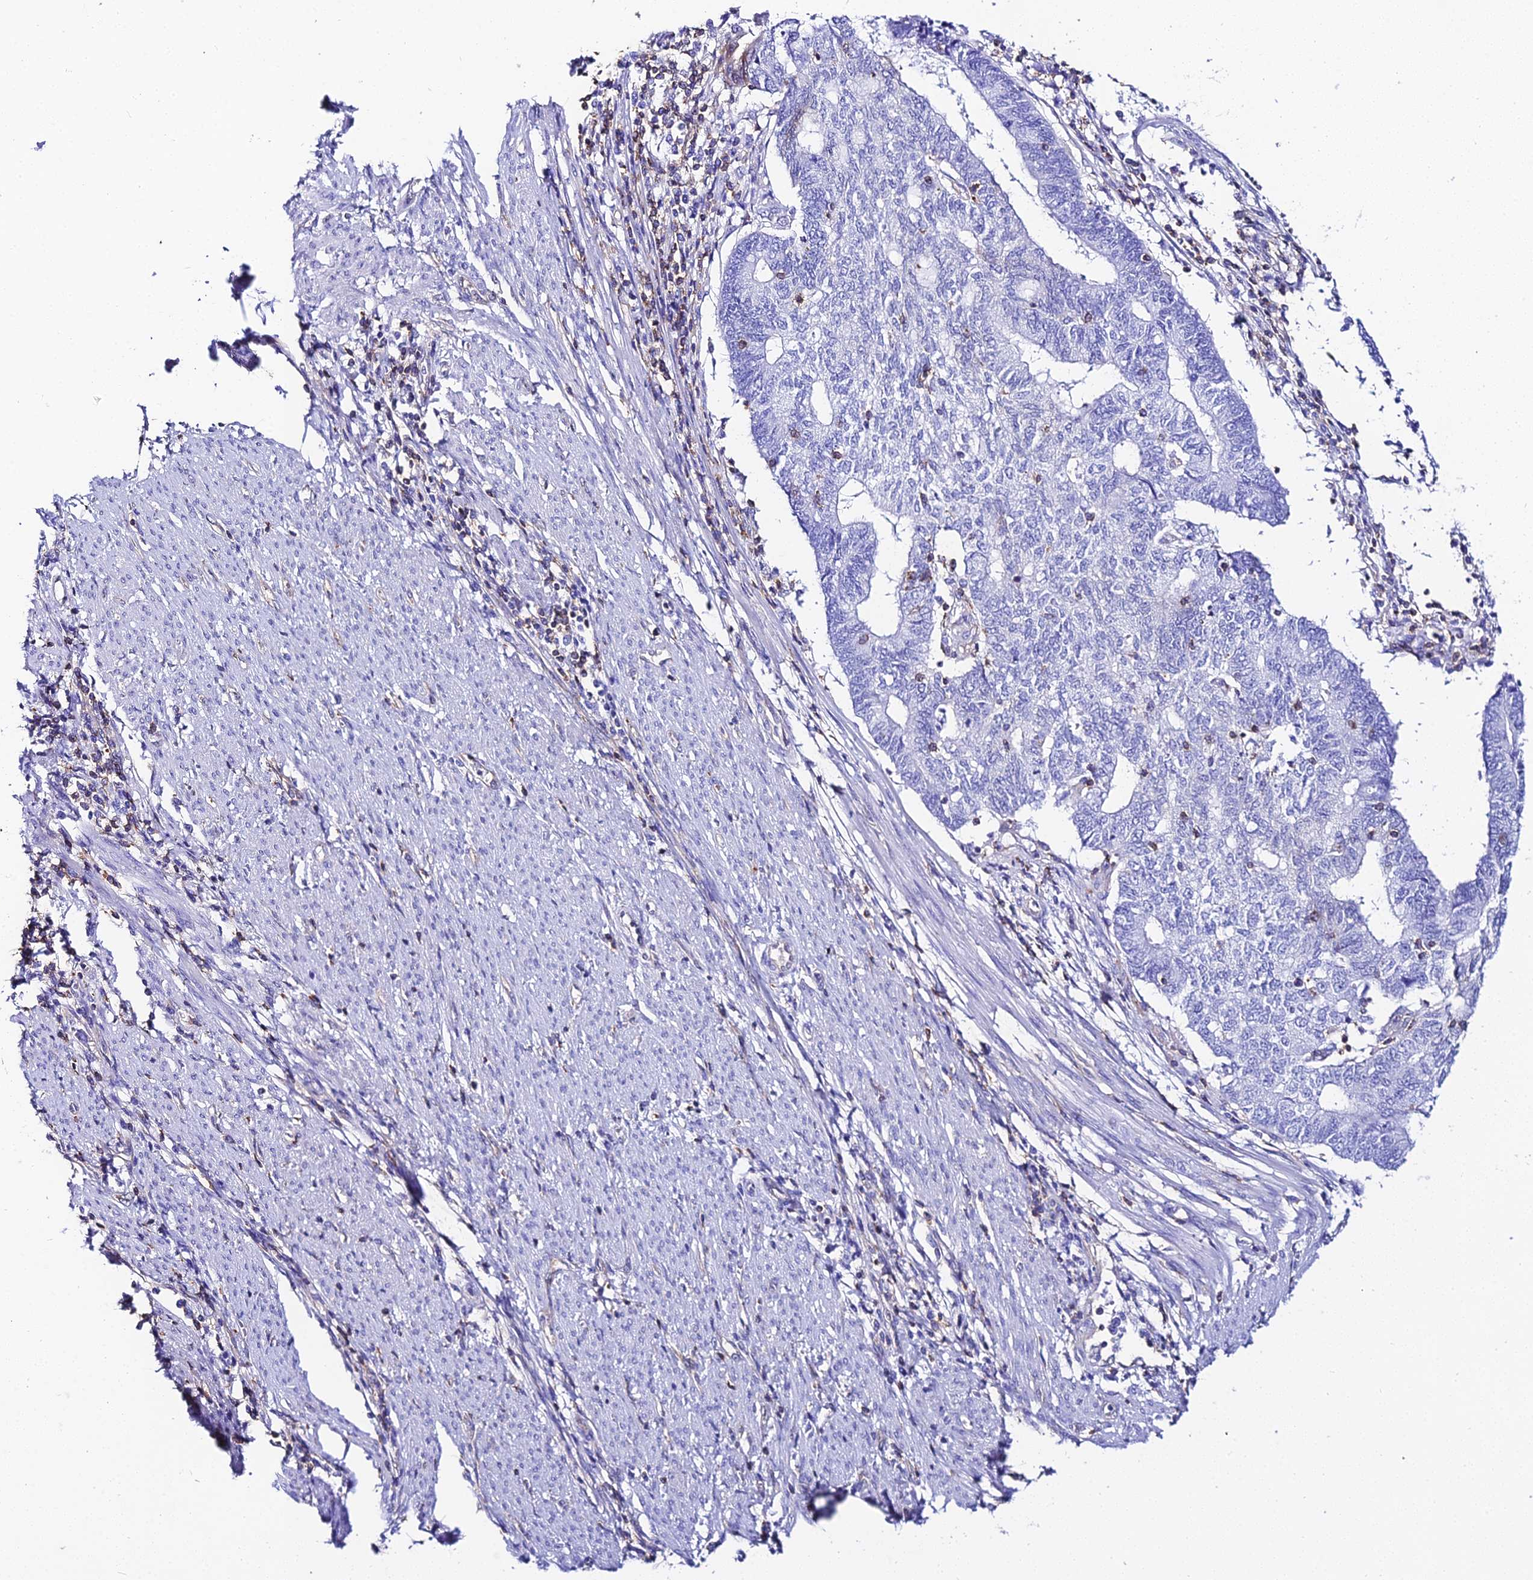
{"staining": {"intensity": "negative", "quantity": "none", "location": "none"}, "tissue": "endometrial cancer", "cell_type": "Tumor cells", "image_type": "cancer", "snomed": [{"axis": "morphology", "description": "Adenocarcinoma, NOS"}, {"axis": "topography", "description": "Uterus"}, {"axis": "topography", "description": "Endometrium"}], "caption": "Immunohistochemistry (IHC) photomicrograph of endometrial adenocarcinoma stained for a protein (brown), which displays no expression in tumor cells.", "gene": "S100A16", "patient": {"sex": "female", "age": 70}}